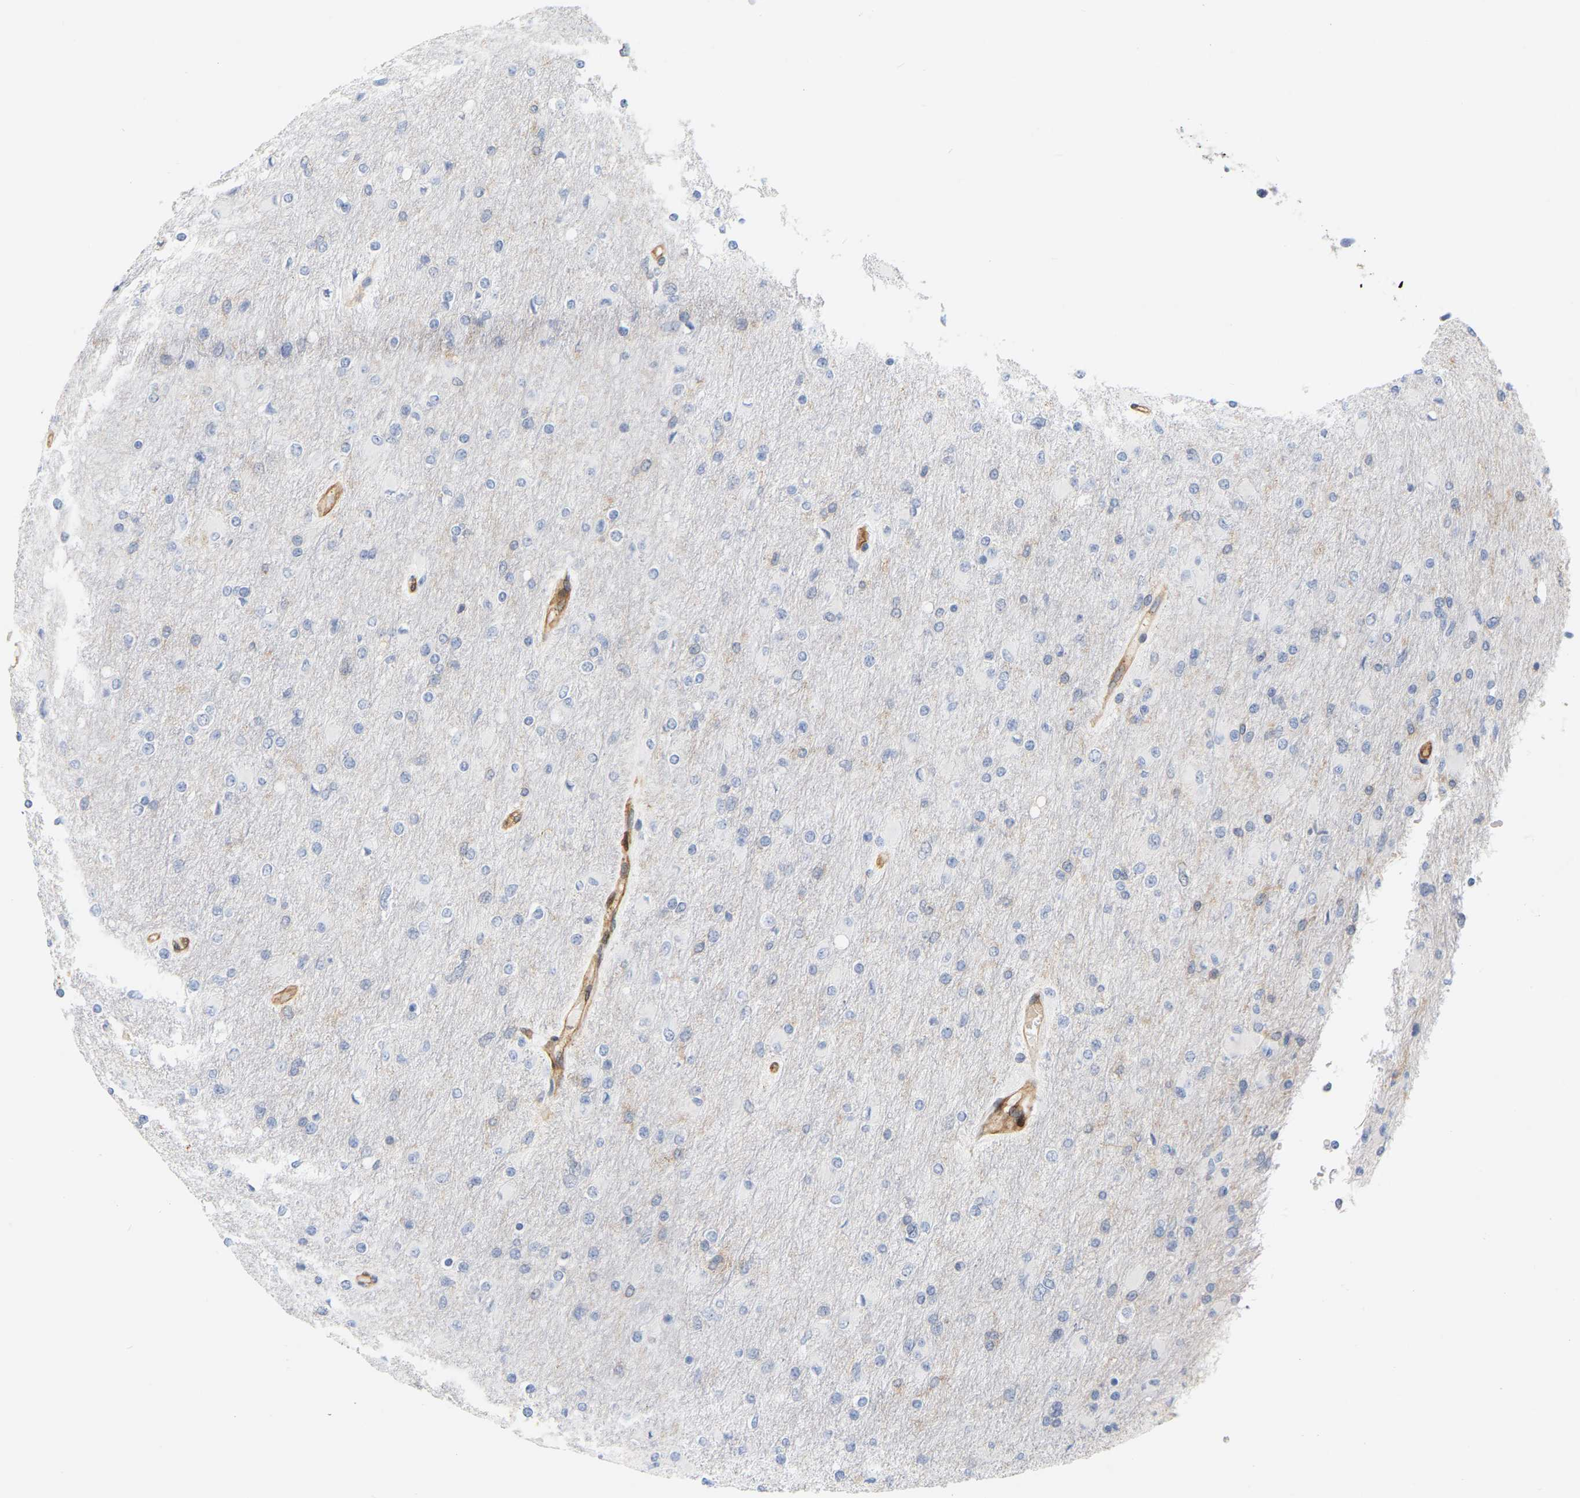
{"staining": {"intensity": "negative", "quantity": "none", "location": "none"}, "tissue": "glioma", "cell_type": "Tumor cells", "image_type": "cancer", "snomed": [{"axis": "morphology", "description": "Glioma, malignant, High grade"}, {"axis": "topography", "description": "Cerebral cortex"}], "caption": "Human glioma stained for a protein using immunohistochemistry (IHC) reveals no staining in tumor cells.", "gene": "RAPH1", "patient": {"sex": "female", "age": 36}}